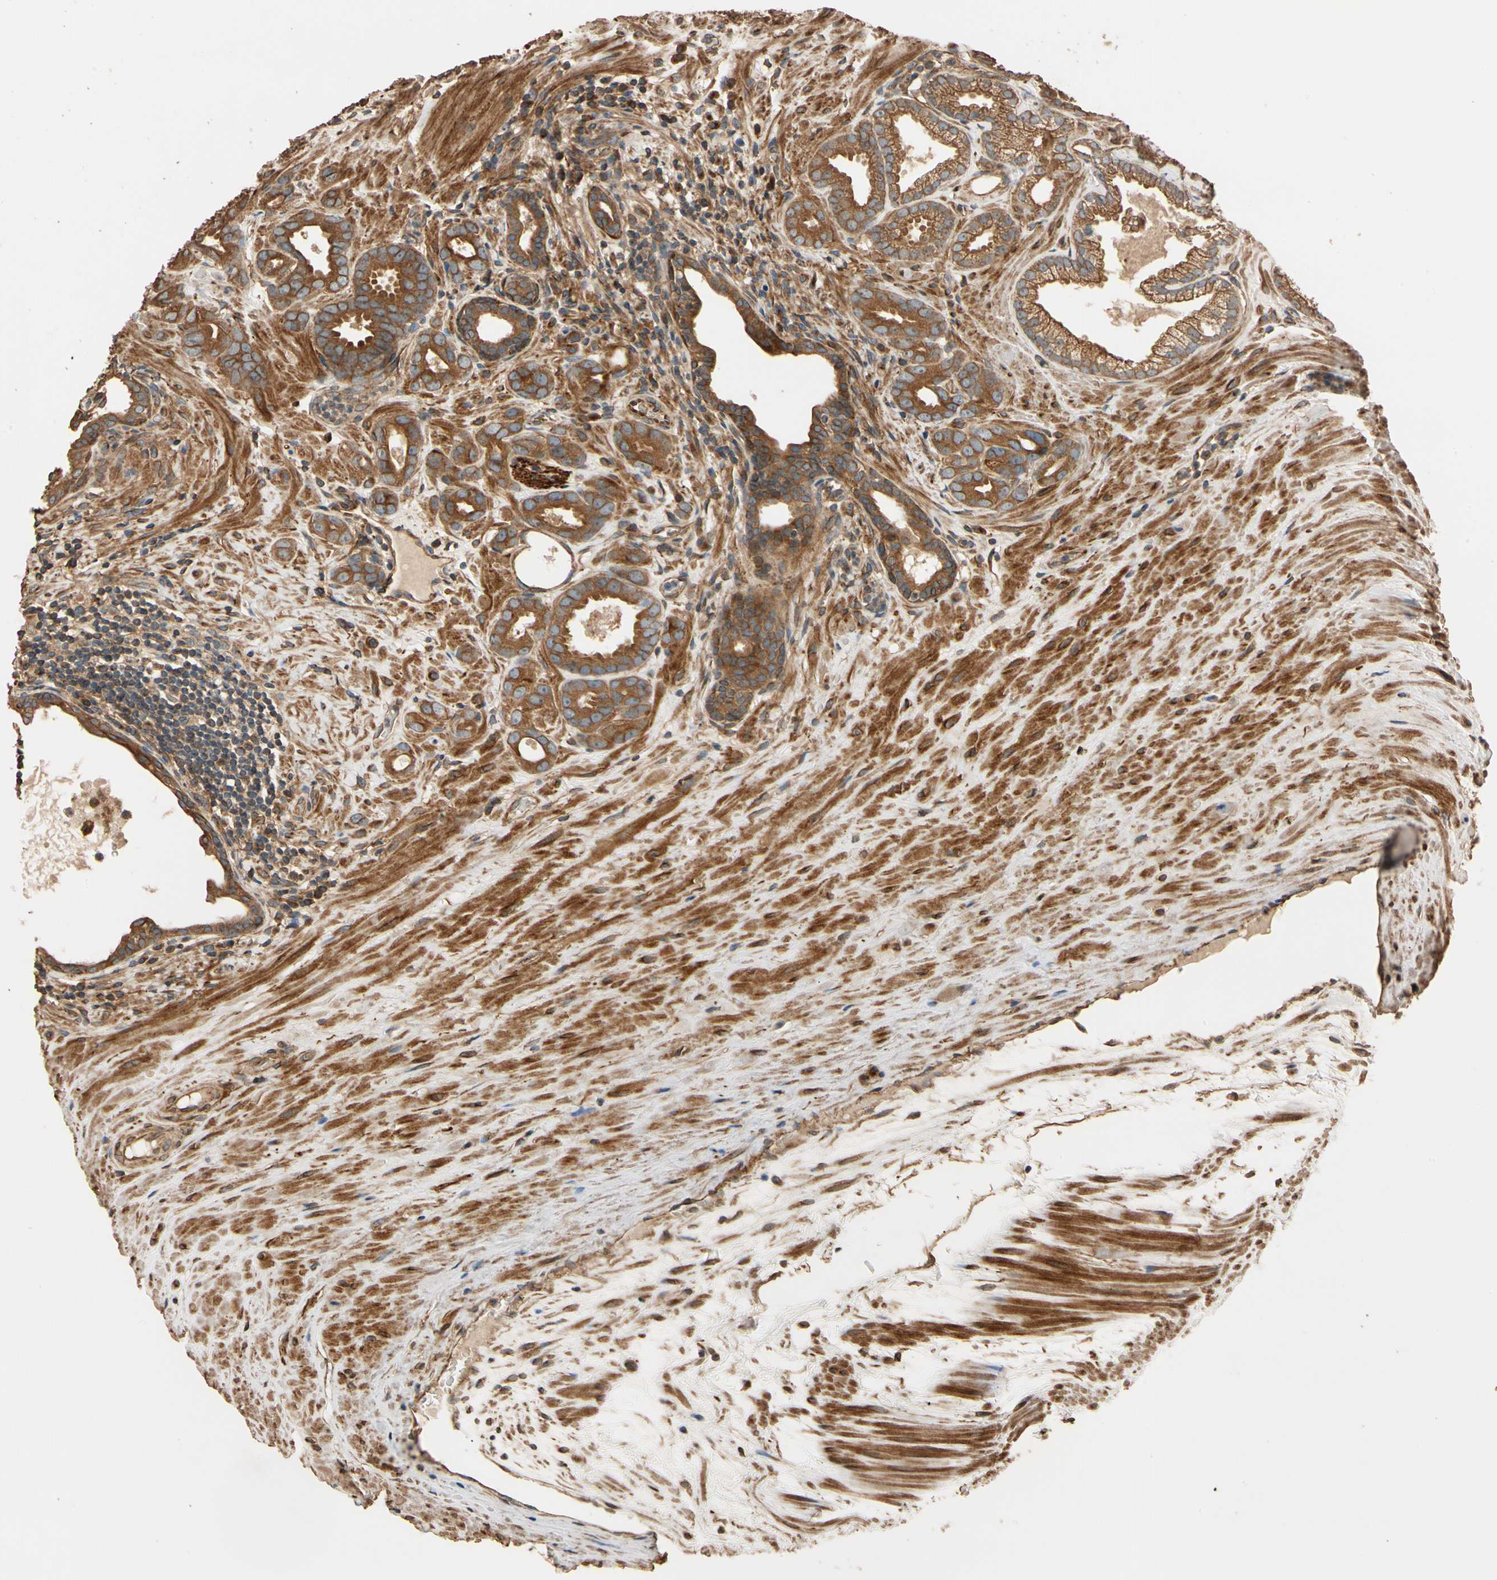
{"staining": {"intensity": "strong", "quantity": ">75%", "location": "cytoplasmic/membranous"}, "tissue": "prostate cancer", "cell_type": "Tumor cells", "image_type": "cancer", "snomed": [{"axis": "morphology", "description": "Adenocarcinoma, Low grade"}, {"axis": "topography", "description": "Prostate"}], "caption": "Protein analysis of prostate cancer (adenocarcinoma (low-grade)) tissue shows strong cytoplasmic/membranous positivity in about >75% of tumor cells.", "gene": "MGRN1", "patient": {"sex": "male", "age": 57}}